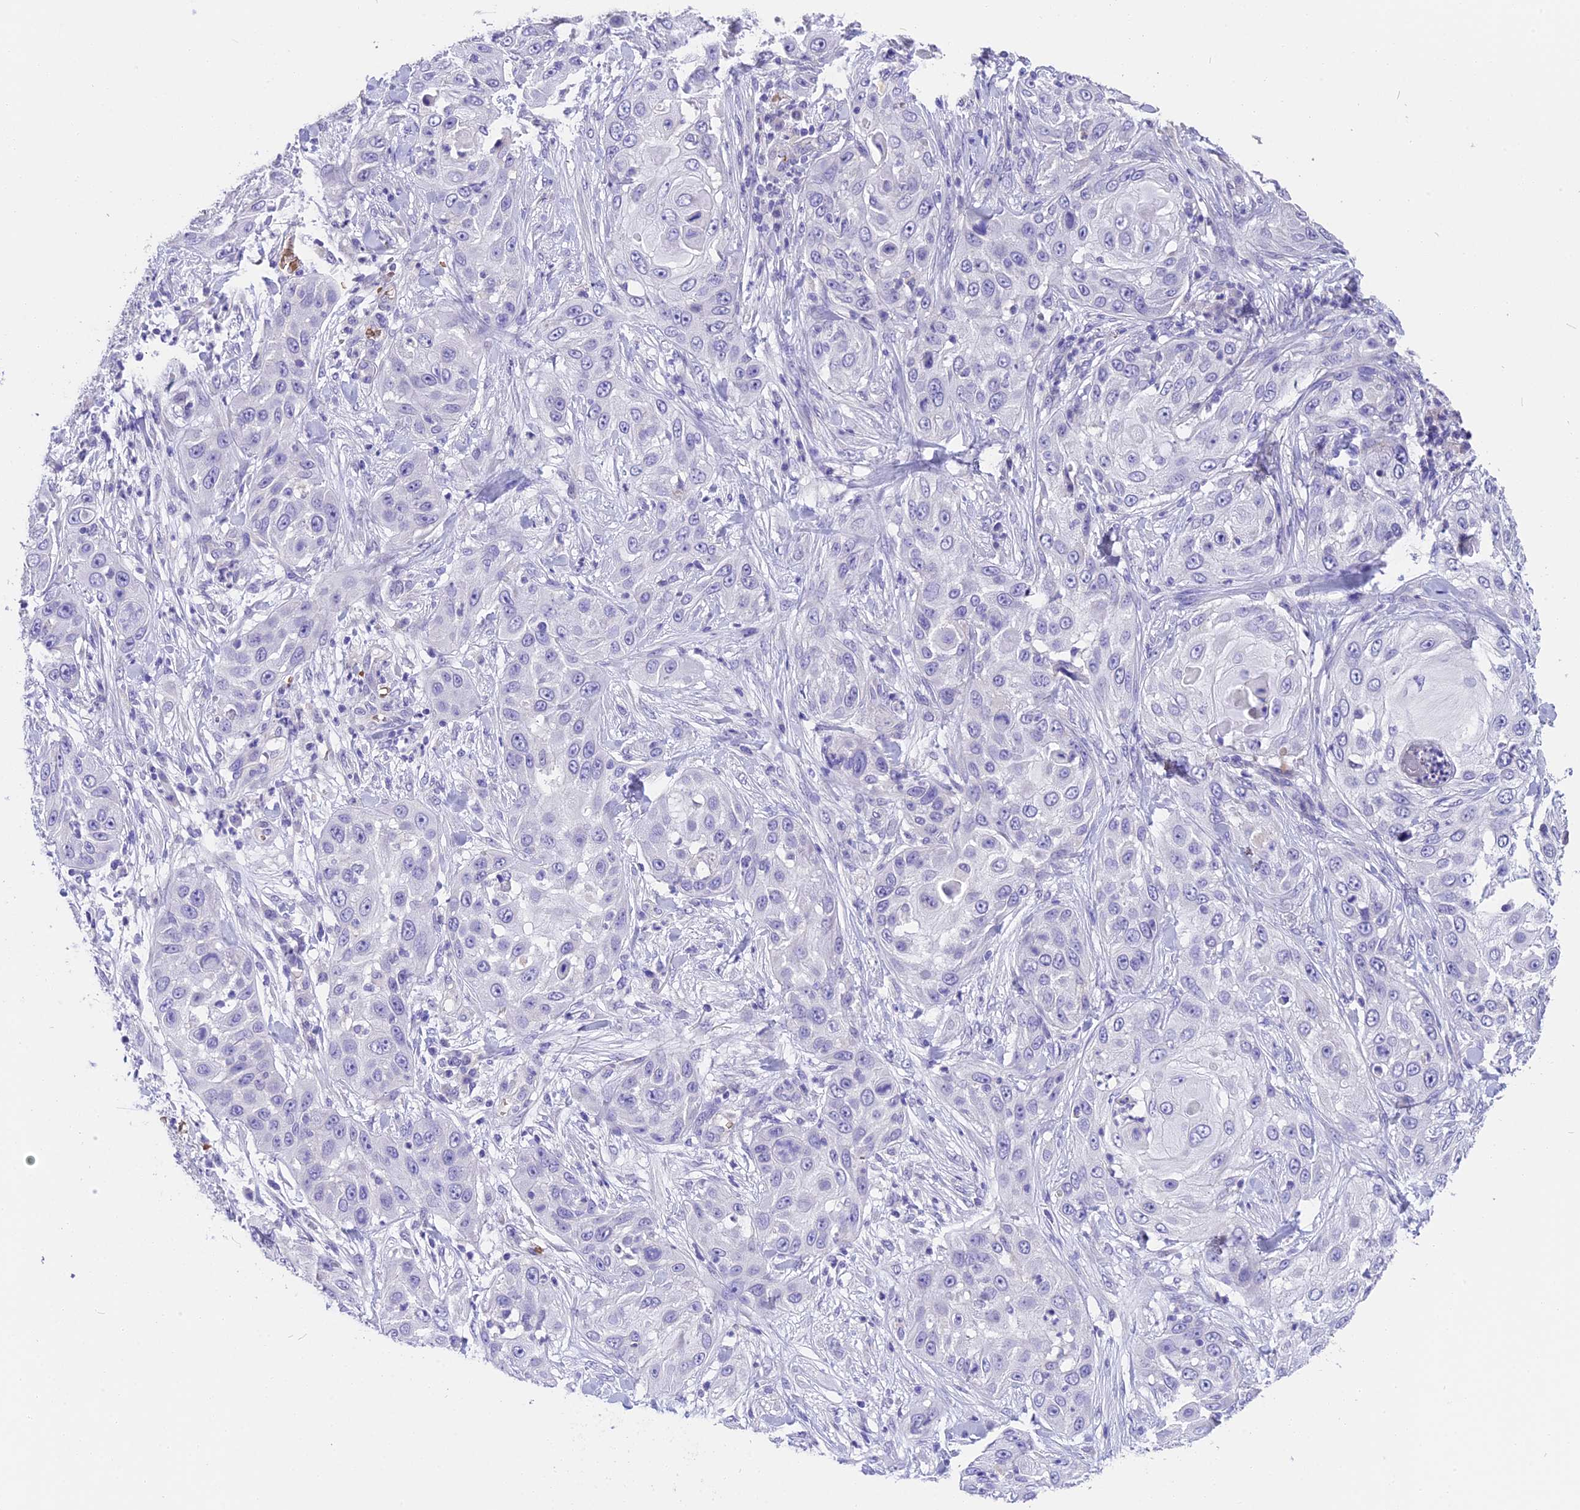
{"staining": {"intensity": "negative", "quantity": "none", "location": "none"}, "tissue": "skin cancer", "cell_type": "Tumor cells", "image_type": "cancer", "snomed": [{"axis": "morphology", "description": "Squamous cell carcinoma, NOS"}, {"axis": "topography", "description": "Skin"}], "caption": "Histopathology image shows no significant protein positivity in tumor cells of skin cancer (squamous cell carcinoma).", "gene": "TNNC2", "patient": {"sex": "female", "age": 44}}